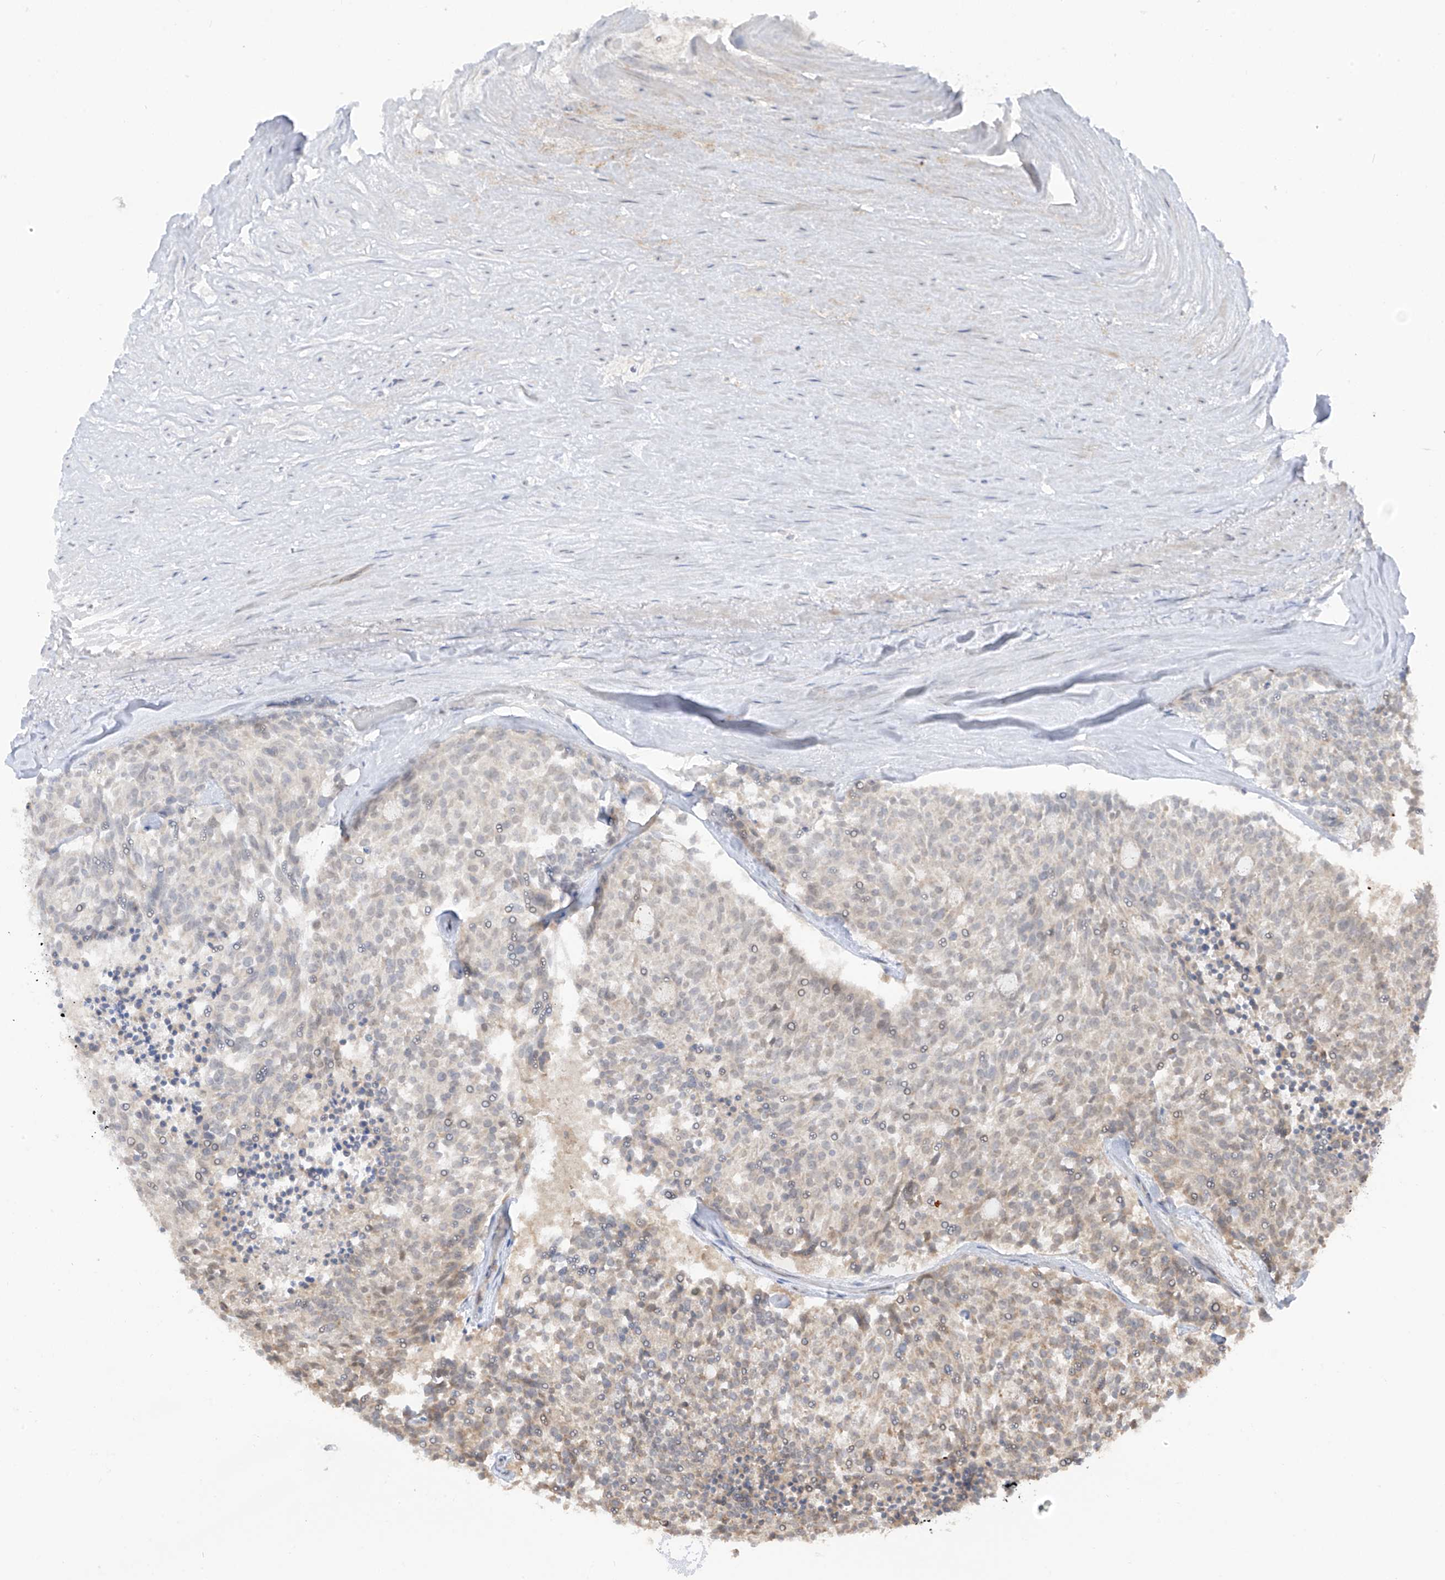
{"staining": {"intensity": "weak", "quantity": "<25%", "location": "cytoplasmic/membranous"}, "tissue": "carcinoid", "cell_type": "Tumor cells", "image_type": "cancer", "snomed": [{"axis": "morphology", "description": "Carcinoid, malignant, NOS"}, {"axis": "topography", "description": "Pancreas"}], "caption": "Immunohistochemistry photomicrograph of neoplastic tissue: human malignant carcinoid stained with DAB reveals no significant protein positivity in tumor cells.", "gene": "COLGALT2", "patient": {"sex": "female", "age": 54}}